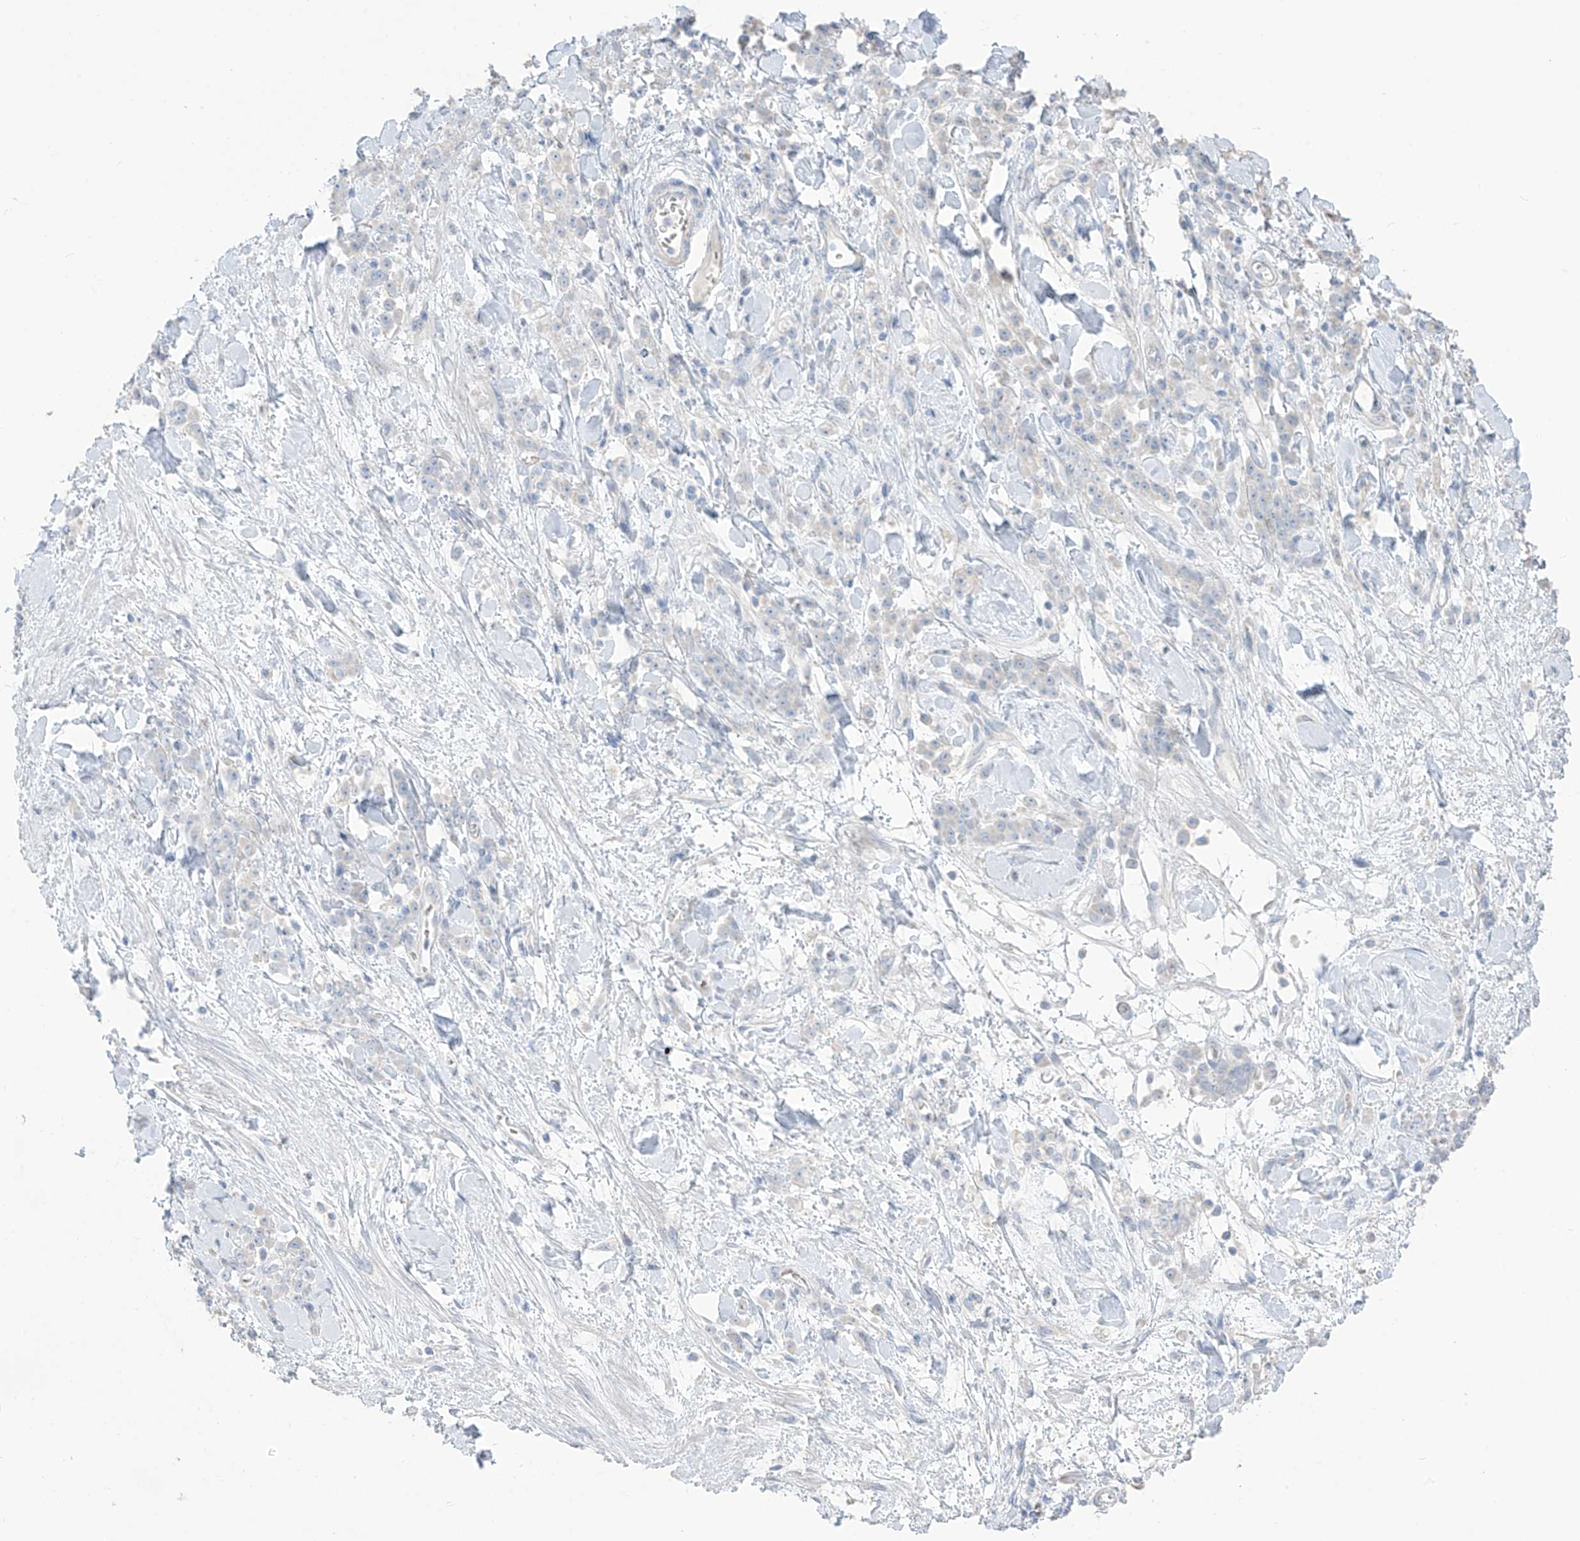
{"staining": {"intensity": "negative", "quantity": "none", "location": "none"}, "tissue": "stomach cancer", "cell_type": "Tumor cells", "image_type": "cancer", "snomed": [{"axis": "morphology", "description": "Normal tissue, NOS"}, {"axis": "morphology", "description": "Adenocarcinoma, NOS"}, {"axis": "topography", "description": "Stomach"}], "caption": "High power microscopy photomicrograph of an immunohistochemistry (IHC) micrograph of stomach cancer (adenocarcinoma), revealing no significant staining in tumor cells.", "gene": "ASPRV1", "patient": {"sex": "male", "age": 82}}